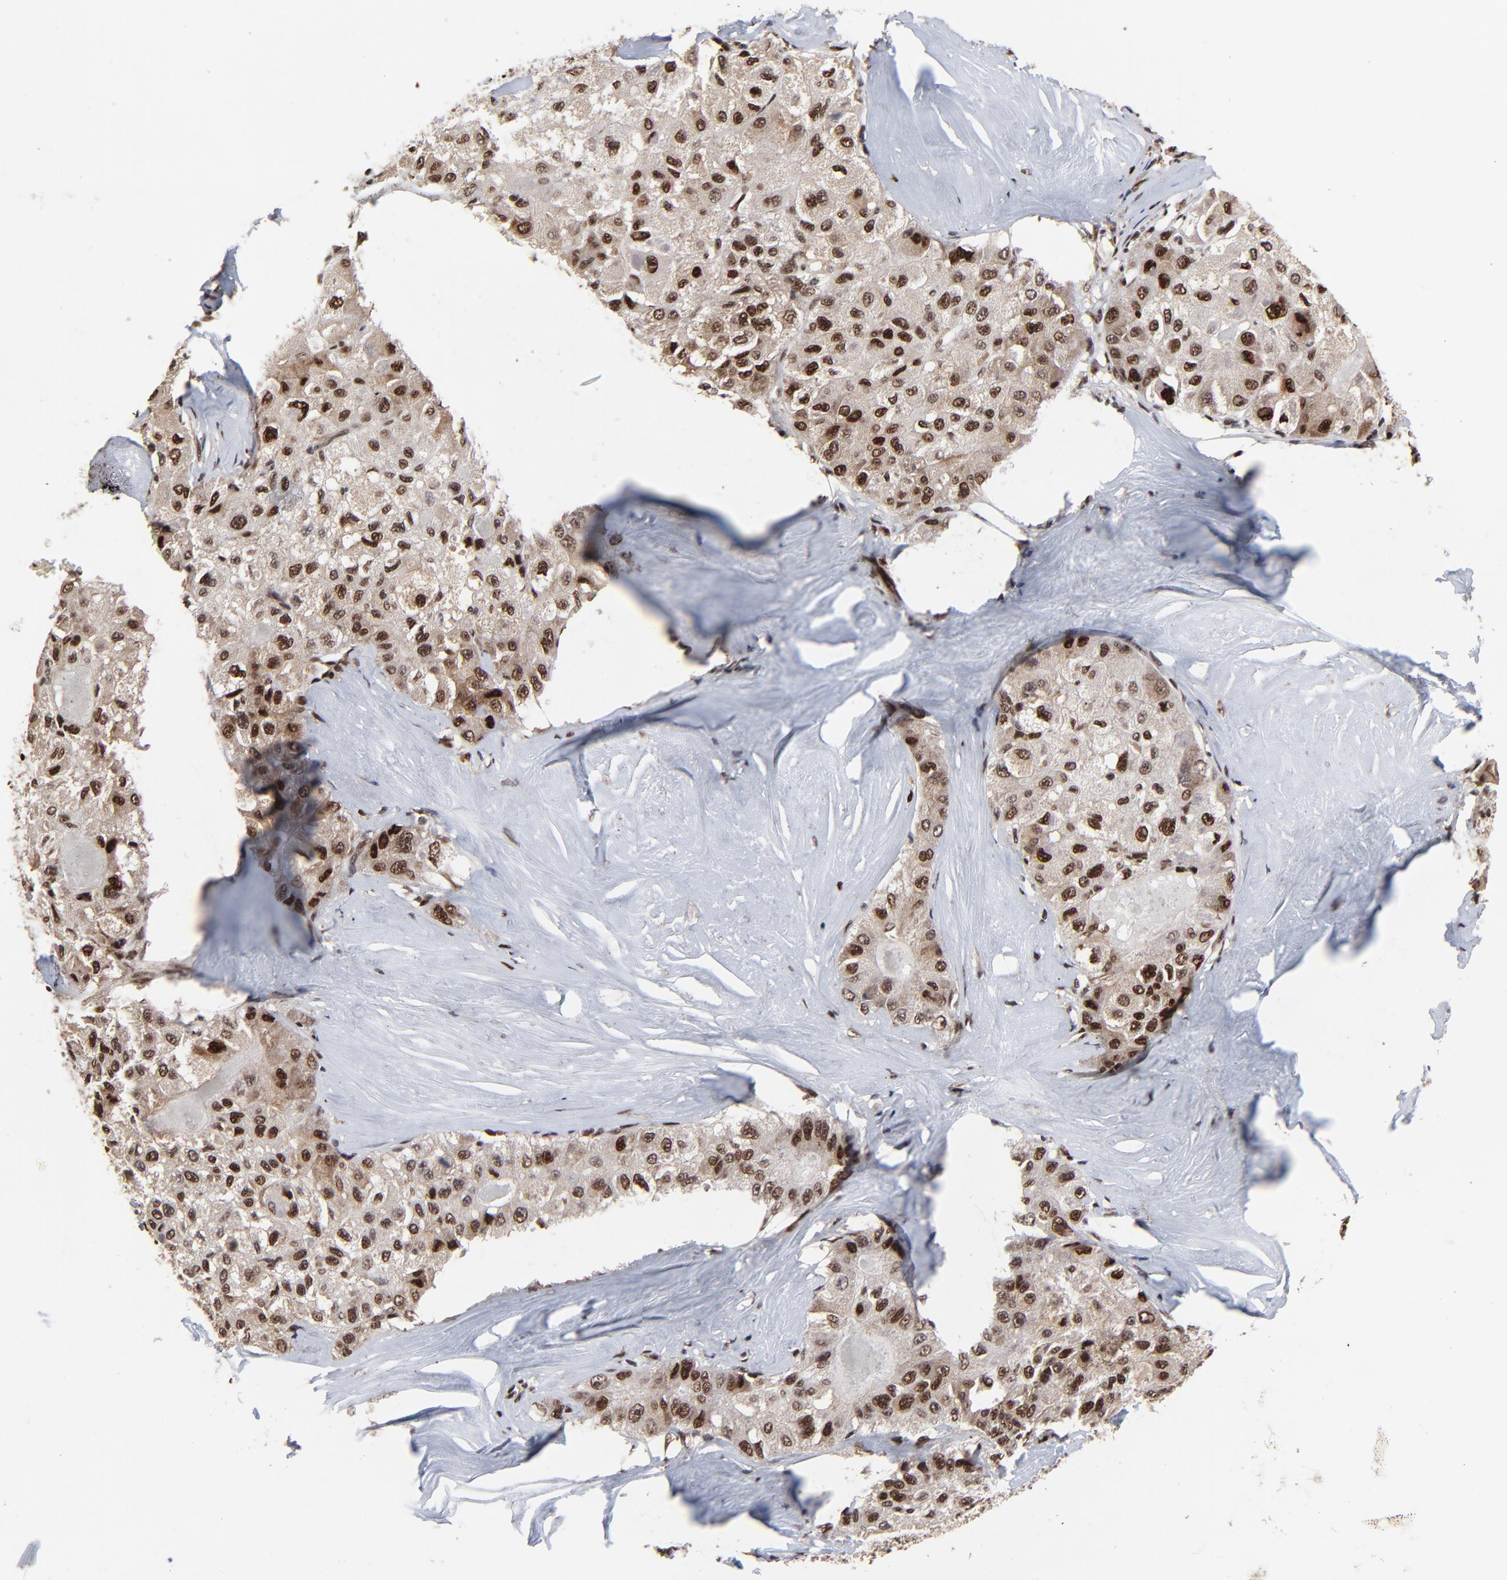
{"staining": {"intensity": "strong", "quantity": ">75%", "location": "nuclear"}, "tissue": "liver cancer", "cell_type": "Tumor cells", "image_type": "cancer", "snomed": [{"axis": "morphology", "description": "Carcinoma, Hepatocellular, NOS"}, {"axis": "topography", "description": "Liver"}], "caption": "Liver hepatocellular carcinoma stained with immunohistochemistry (IHC) exhibits strong nuclear staining in about >75% of tumor cells. (Brightfield microscopy of DAB IHC at high magnification).", "gene": "RBM22", "patient": {"sex": "male", "age": 80}}